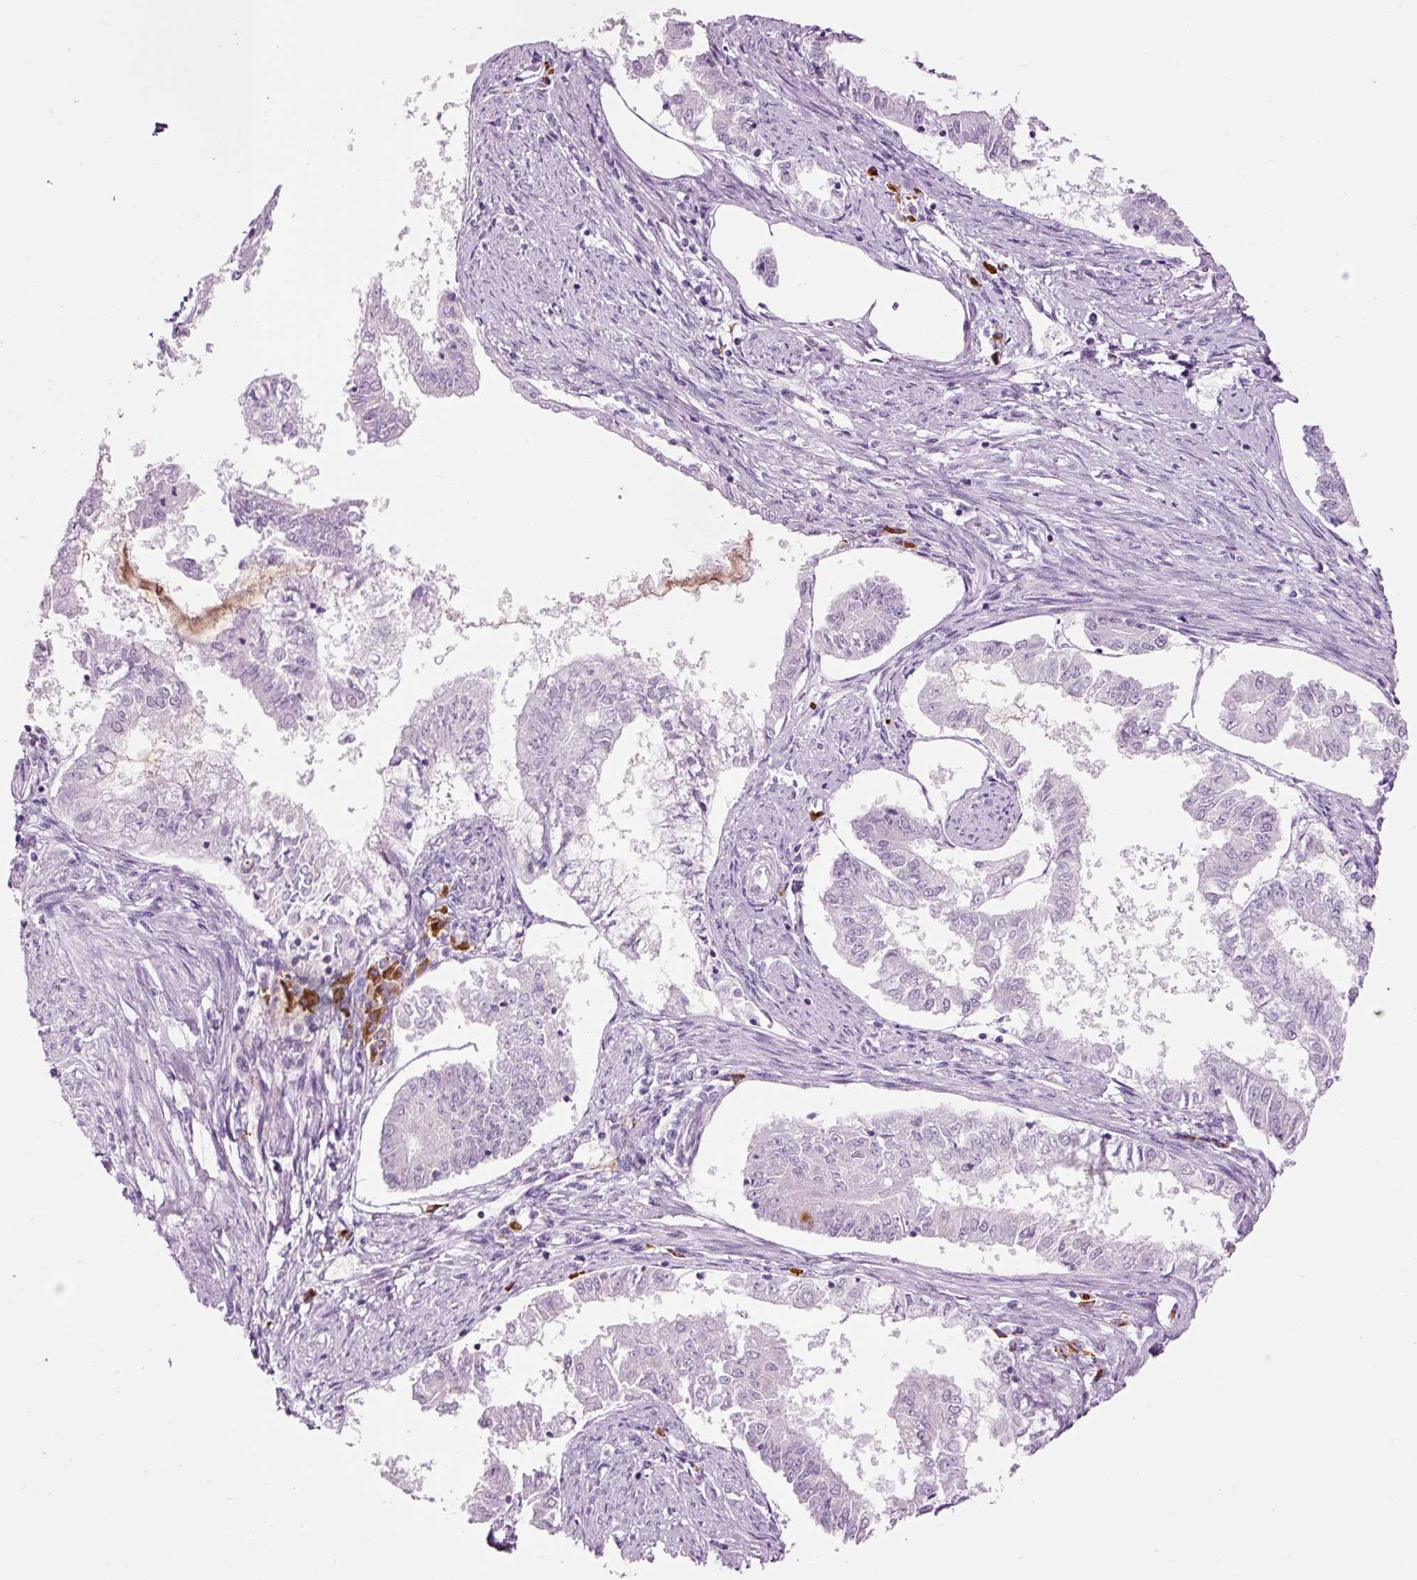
{"staining": {"intensity": "negative", "quantity": "none", "location": "none"}, "tissue": "endometrial cancer", "cell_type": "Tumor cells", "image_type": "cancer", "snomed": [{"axis": "morphology", "description": "Adenocarcinoma, NOS"}, {"axis": "topography", "description": "Endometrium"}], "caption": "Tumor cells show no significant protein expression in adenocarcinoma (endometrial).", "gene": "KLF1", "patient": {"sex": "female", "age": 76}}